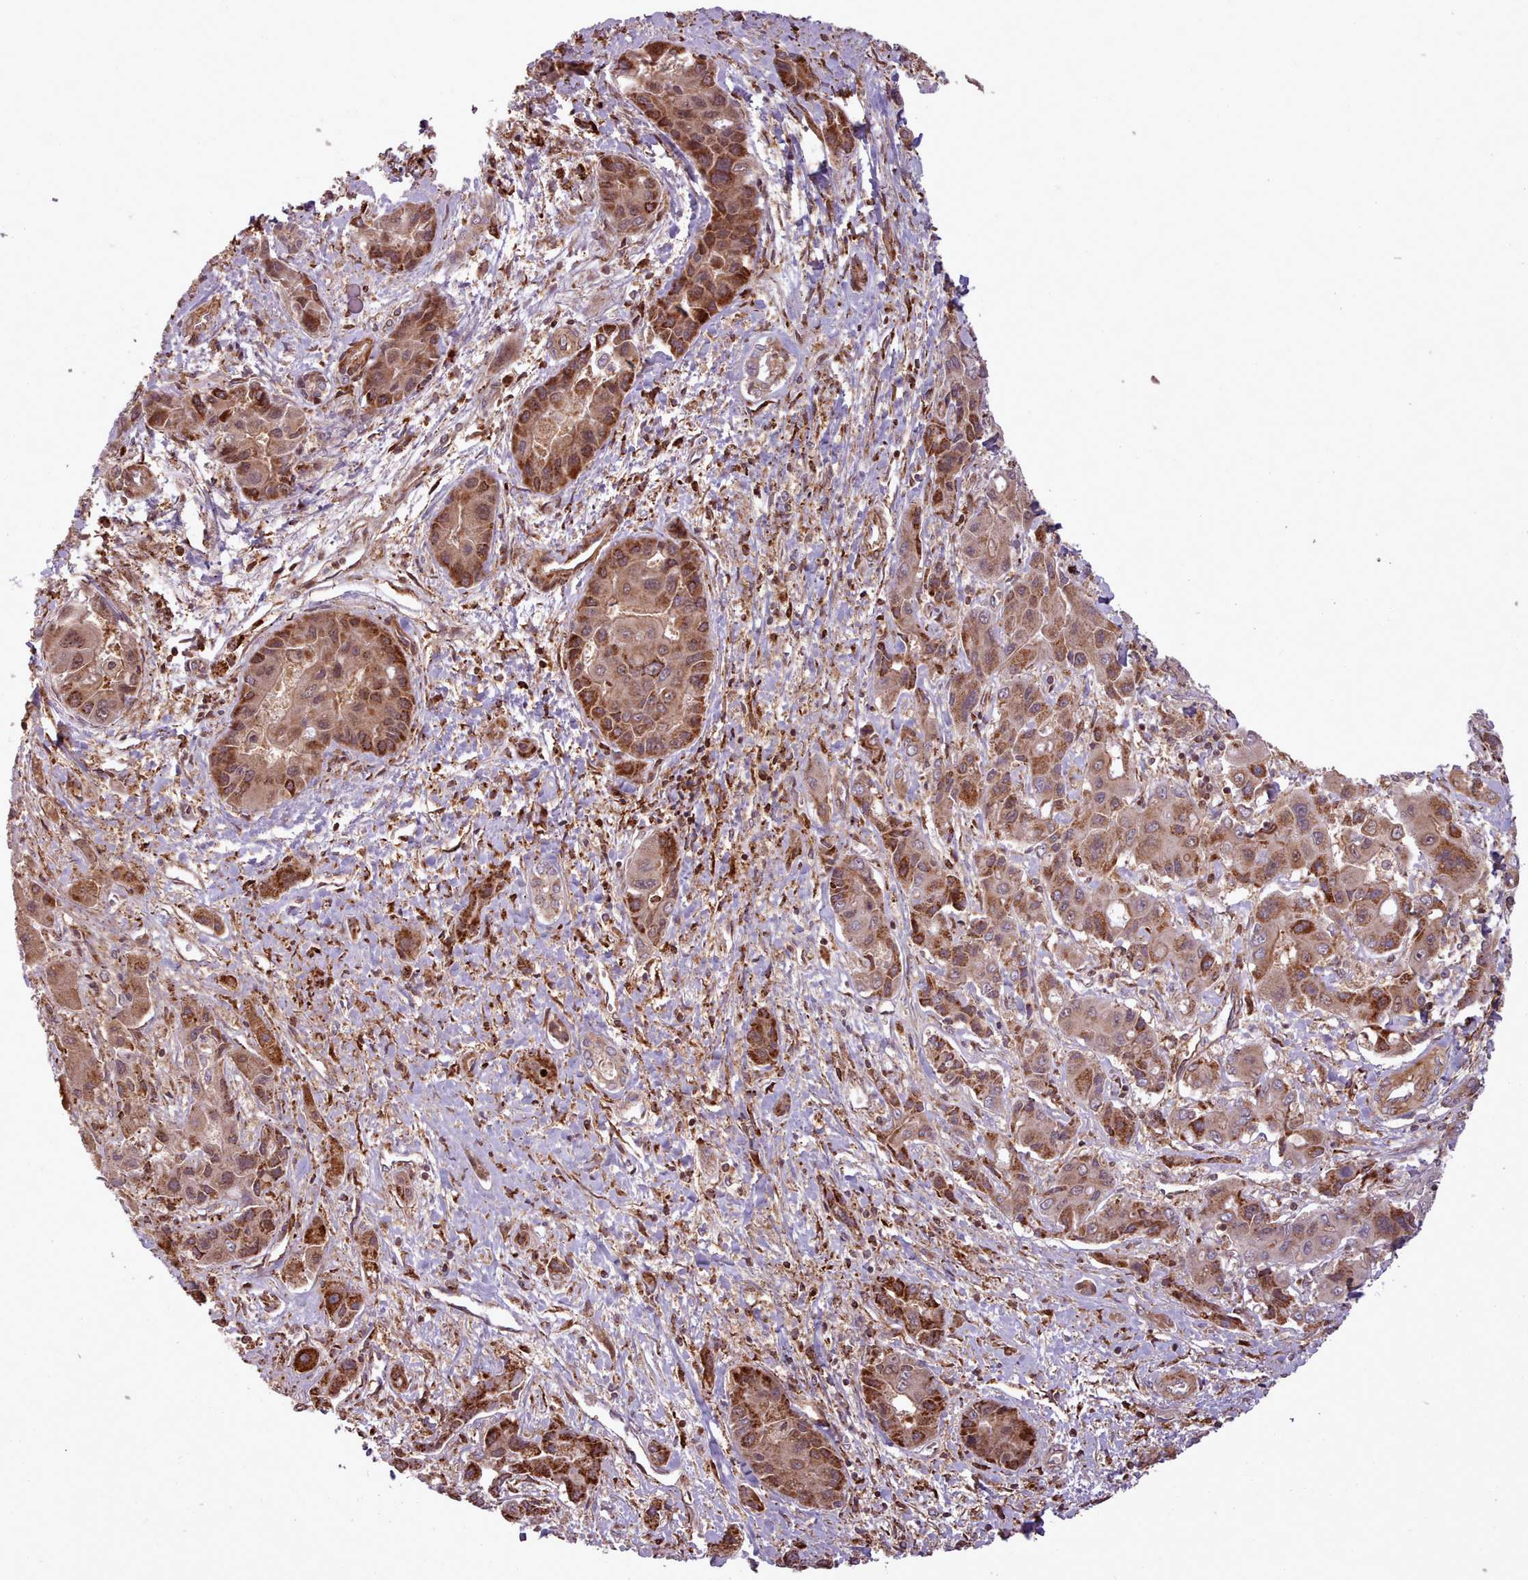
{"staining": {"intensity": "moderate", "quantity": ">75%", "location": "cytoplasmic/membranous"}, "tissue": "liver cancer", "cell_type": "Tumor cells", "image_type": "cancer", "snomed": [{"axis": "morphology", "description": "Cholangiocarcinoma"}, {"axis": "topography", "description": "Liver"}], "caption": "Immunohistochemistry (IHC) histopathology image of neoplastic tissue: liver cholangiocarcinoma stained using immunohistochemistry exhibits medium levels of moderate protein expression localized specifically in the cytoplasmic/membranous of tumor cells, appearing as a cytoplasmic/membranous brown color.", "gene": "NLRP7", "patient": {"sex": "male", "age": 67}}